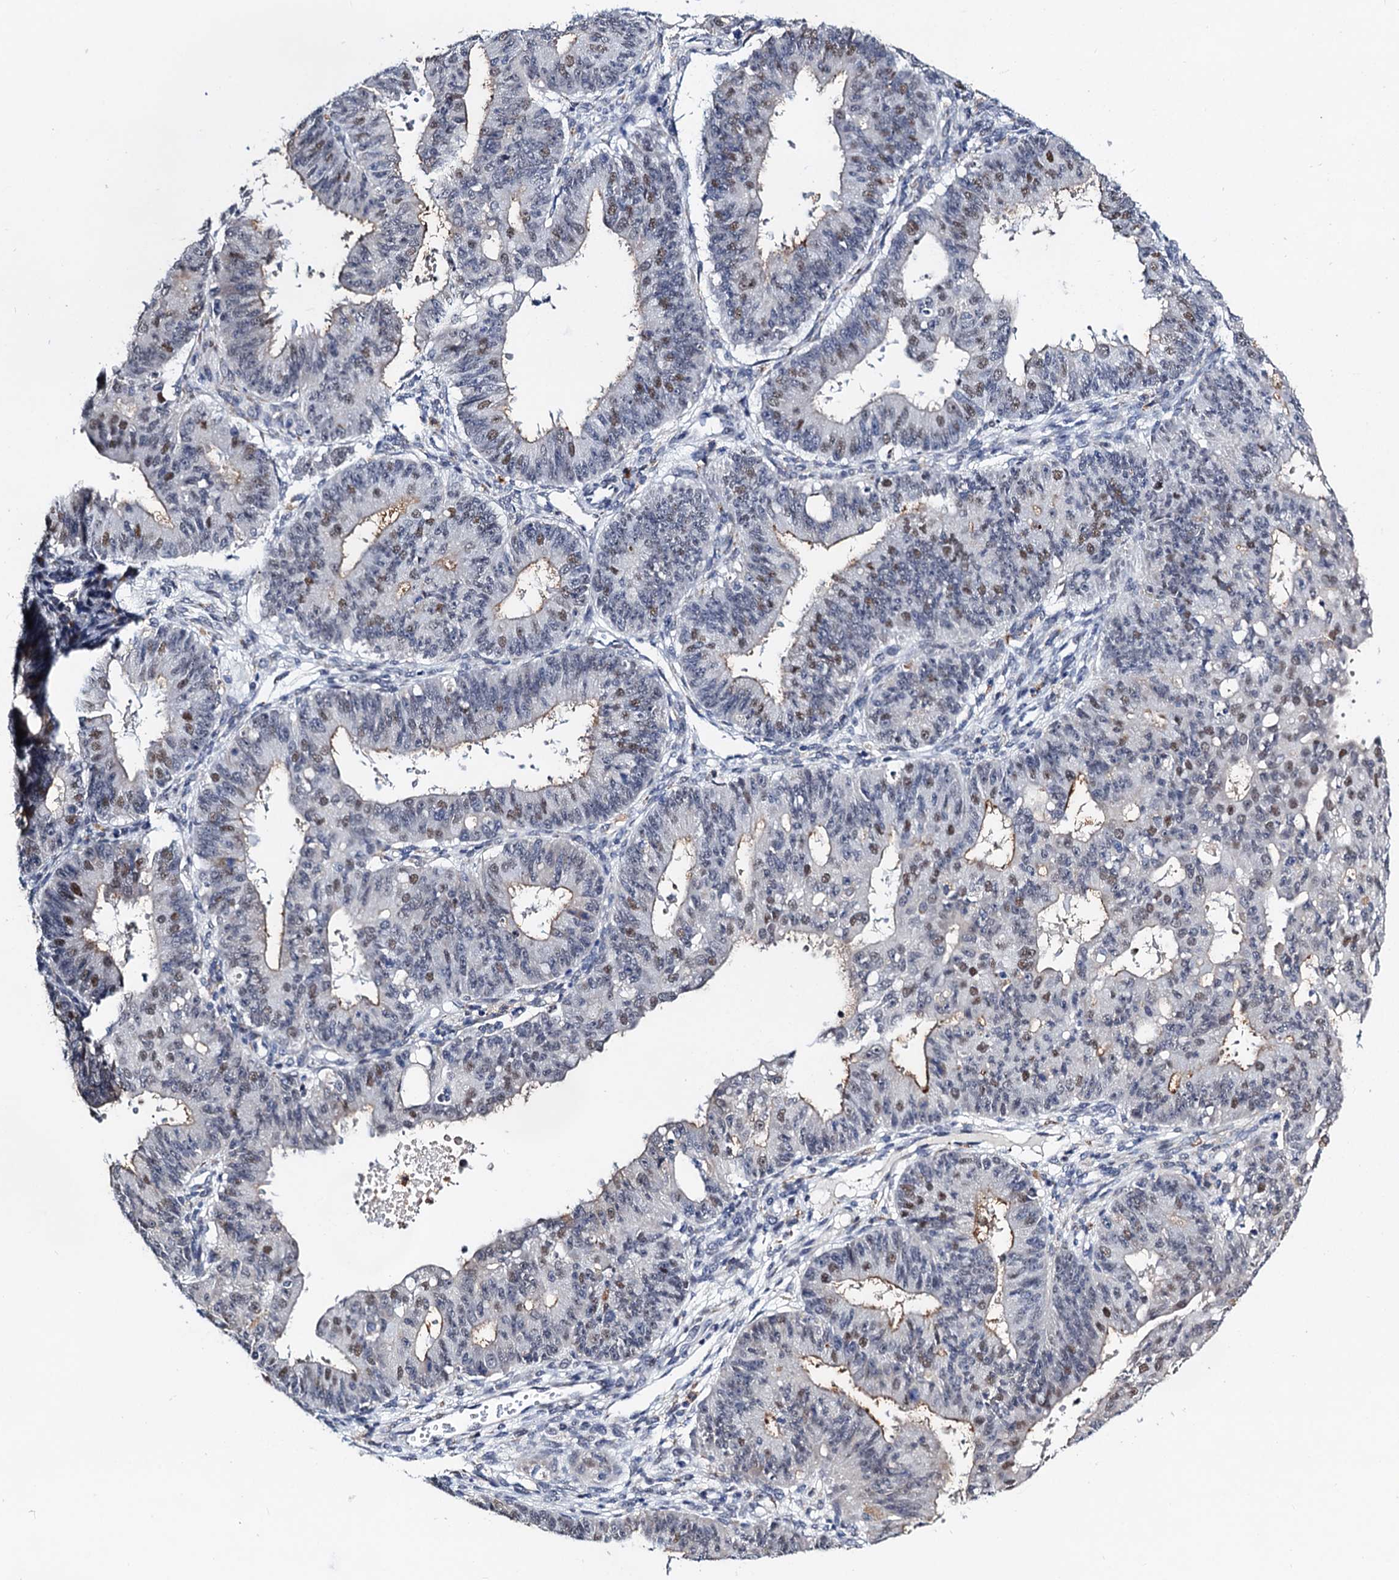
{"staining": {"intensity": "moderate", "quantity": "<25%", "location": "cytoplasmic/membranous,nuclear"}, "tissue": "ovarian cancer", "cell_type": "Tumor cells", "image_type": "cancer", "snomed": [{"axis": "morphology", "description": "Carcinoma, endometroid"}, {"axis": "topography", "description": "Appendix"}, {"axis": "topography", "description": "Ovary"}], "caption": "Tumor cells reveal low levels of moderate cytoplasmic/membranous and nuclear staining in about <25% of cells in human endometroid carcinoma (ovarian).", "gene": "SLC7A10", "patient": {"sex": "female", "age": 42}}